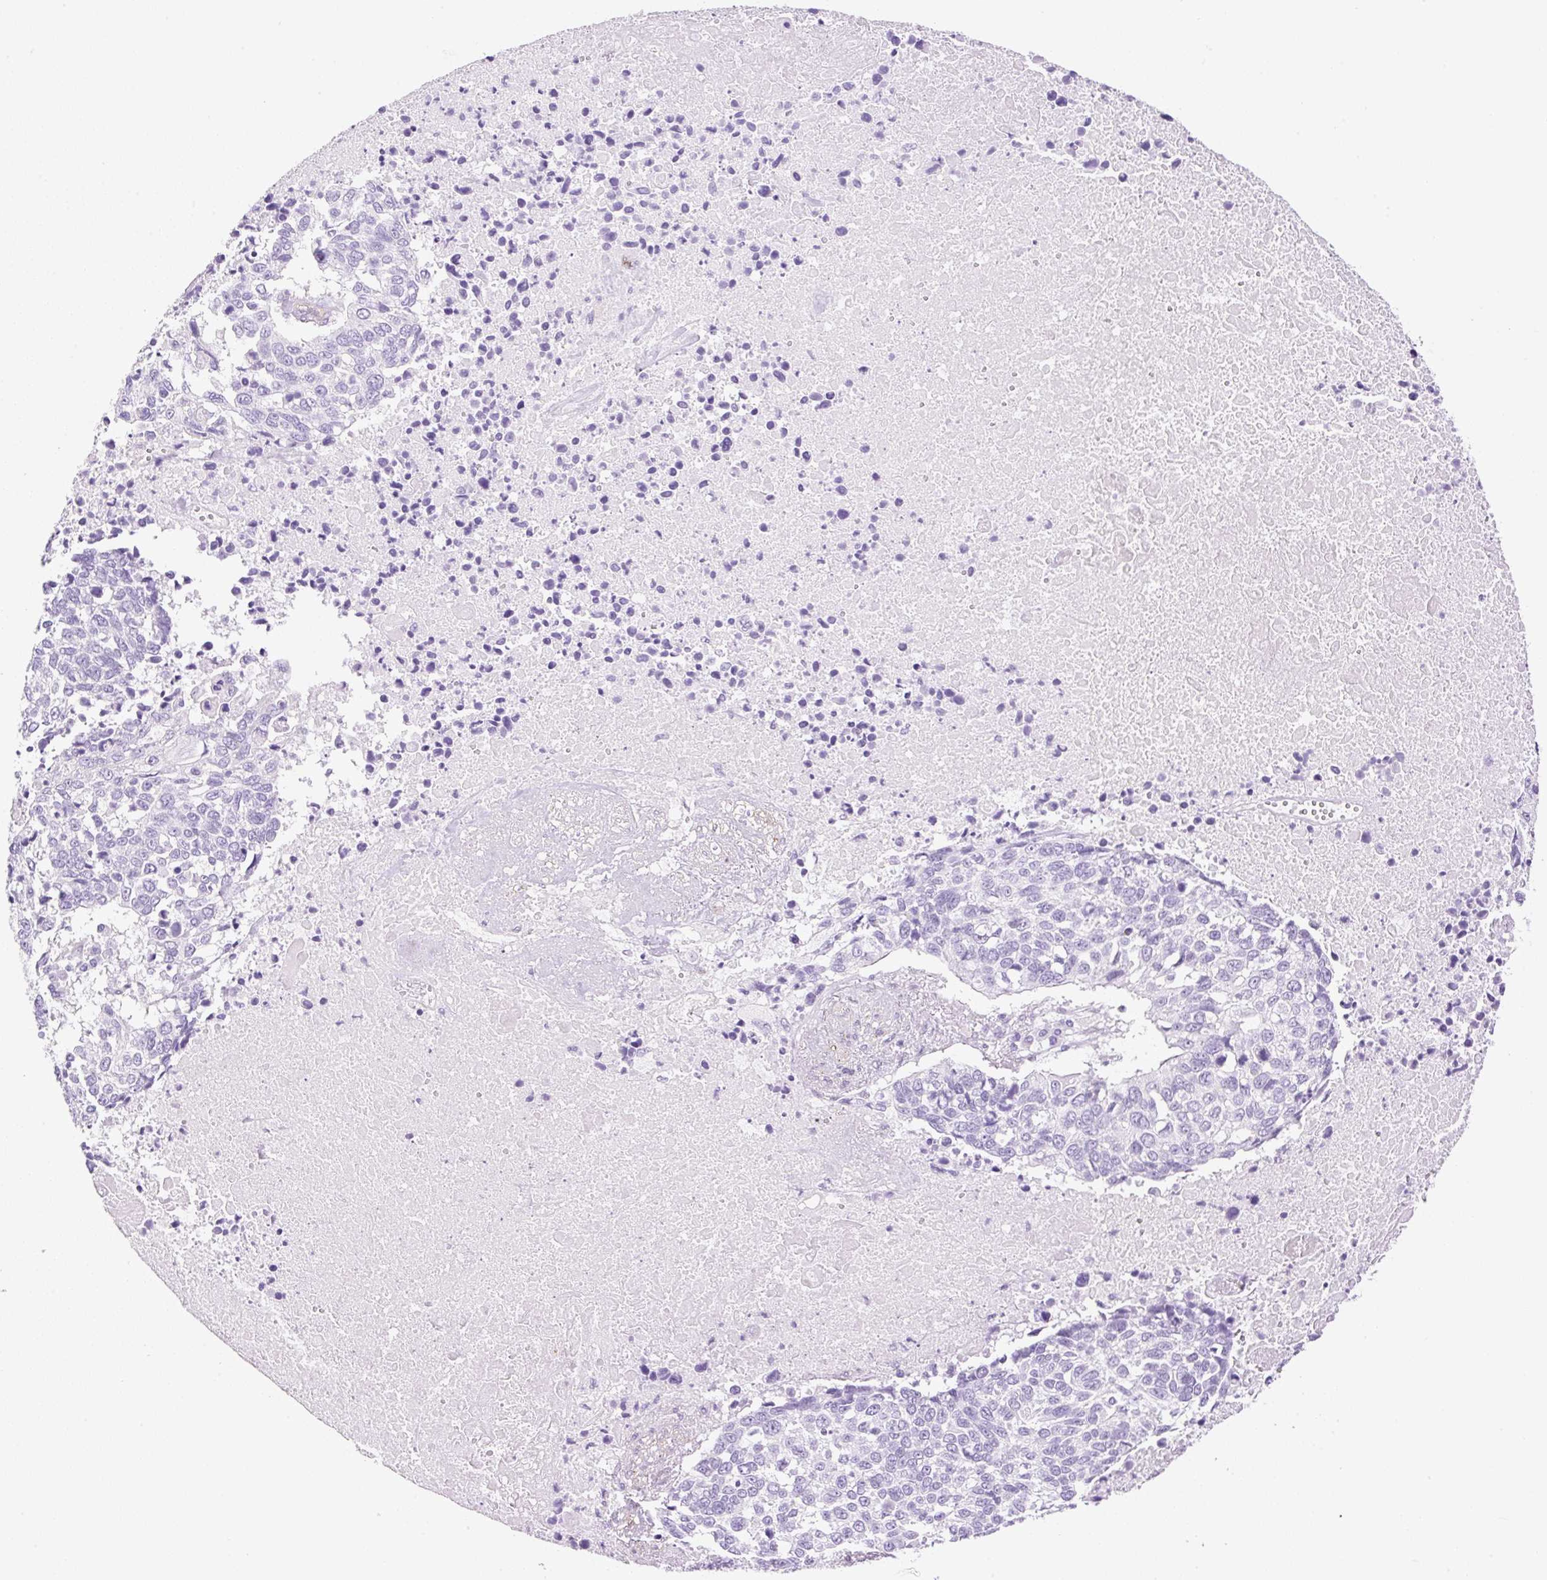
{"staining": {"intensity": "negative", "quantity": "none", "location": "none"}, "tissue": "lung cancer", "cell_type": "Tumor cells", "image_type": "cancer", "snomed": [{"axis": "morphology", "description": "Squamous cell carcinoma, NOS"}, {"axis": "topography", "description": "Lung"}], "caption": "Immunohistochemistry (IHC) image of human squamous cell carcinoma (lung) stained for a protein (brown), which shows no positivity in tumor cells.", "gene": "EHD3", "patient": {"sex": "male", "age": 62}}